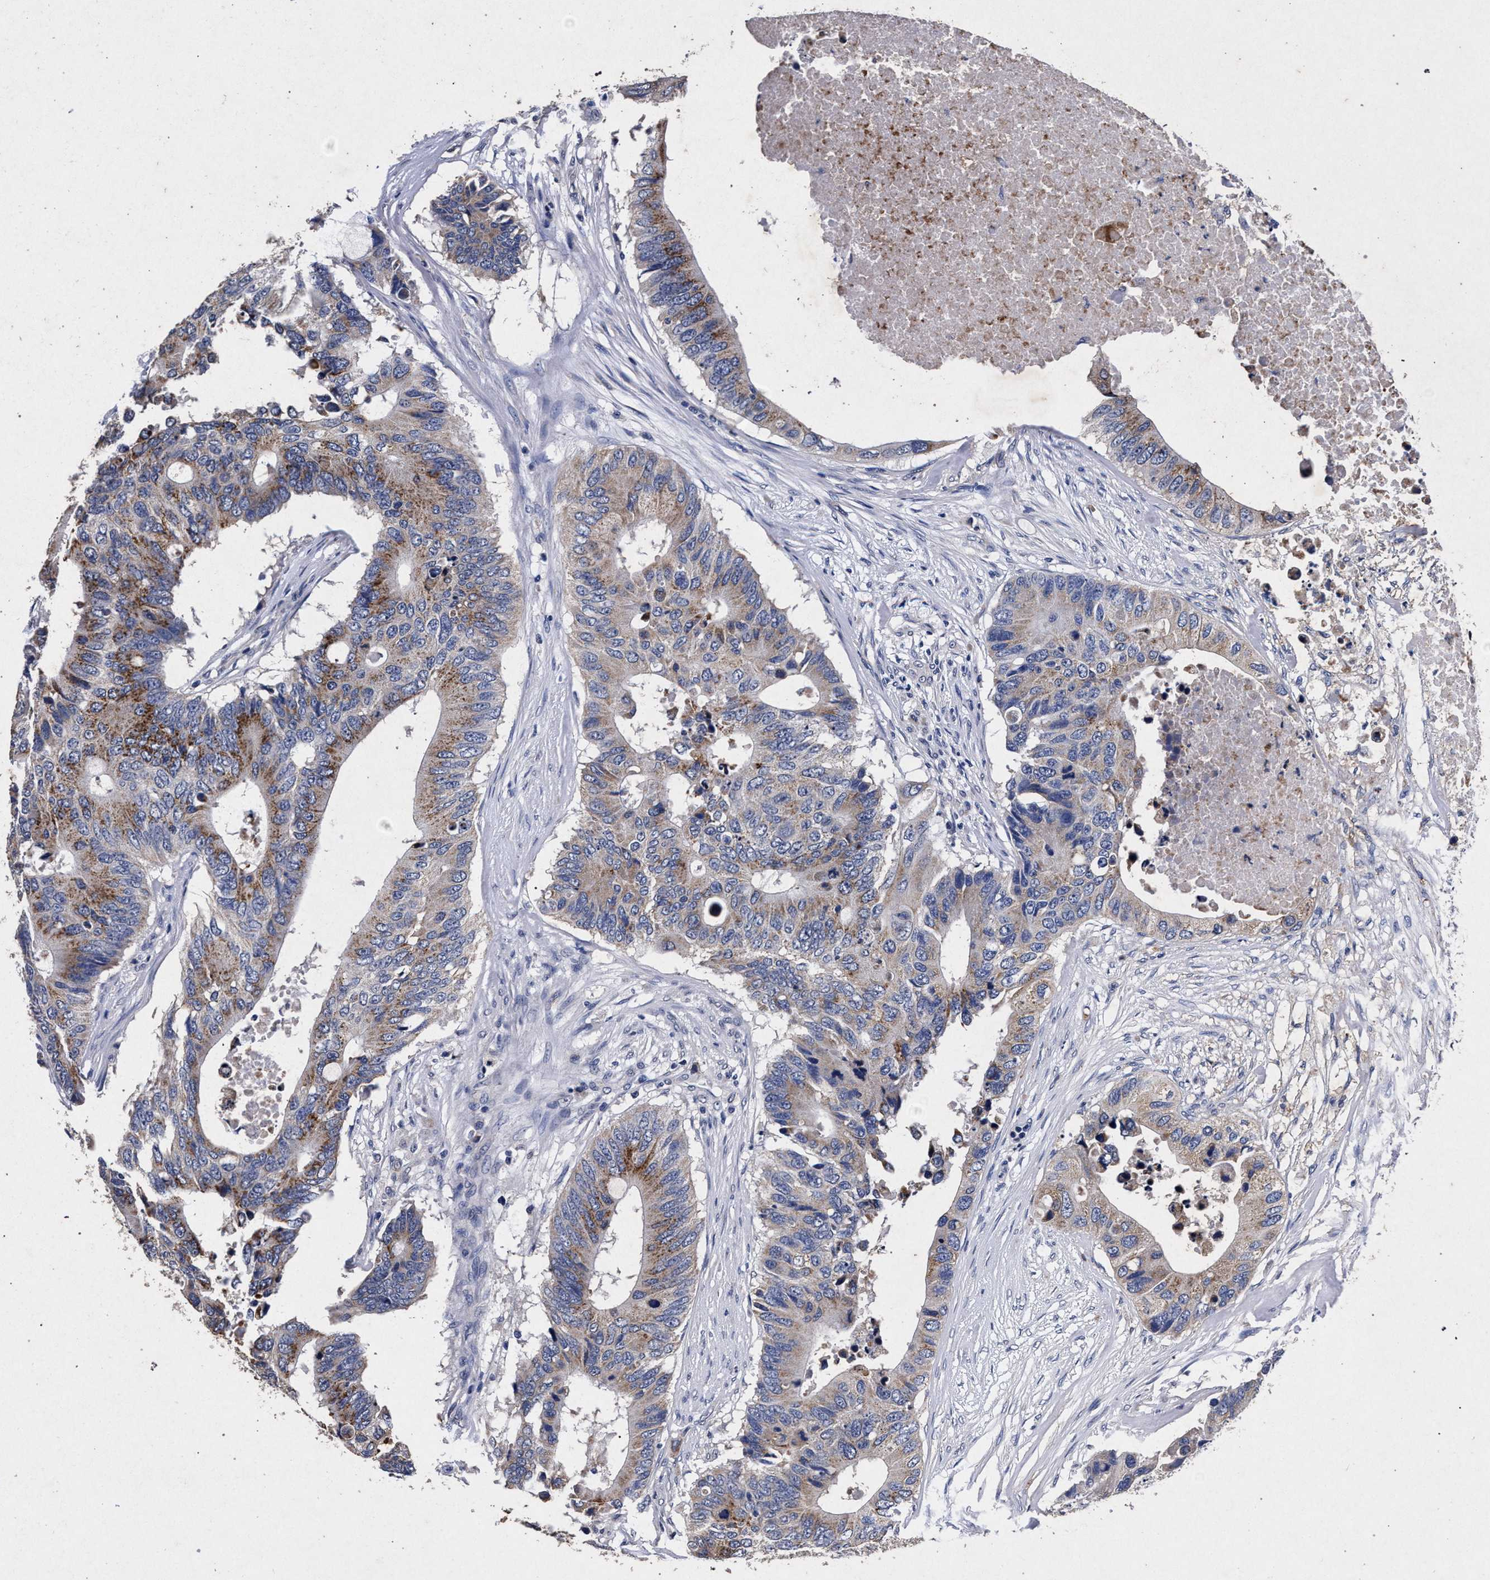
{"staining": {"intensity": "moderate", "quantity": ">75%", "location": "cytoplasmic/membranous"}, "tissue": "colorectal cancer", "cell_type": "Tumor cells", "image_type": "cancer", "snomed": [{"axis": "morphology", "description": "Adenocarcinoma, NOS"}, {"axis": "topography", "description": "Colon"}], "caption": "Protein positivity by IHC reveals moderate cytoplasmic/membranous staining in approximately >75% of tumor cells in colorectal adenocarcinoma.", "gene": "ATP1A2", "patient": {"sex": "male", "age": 71}}